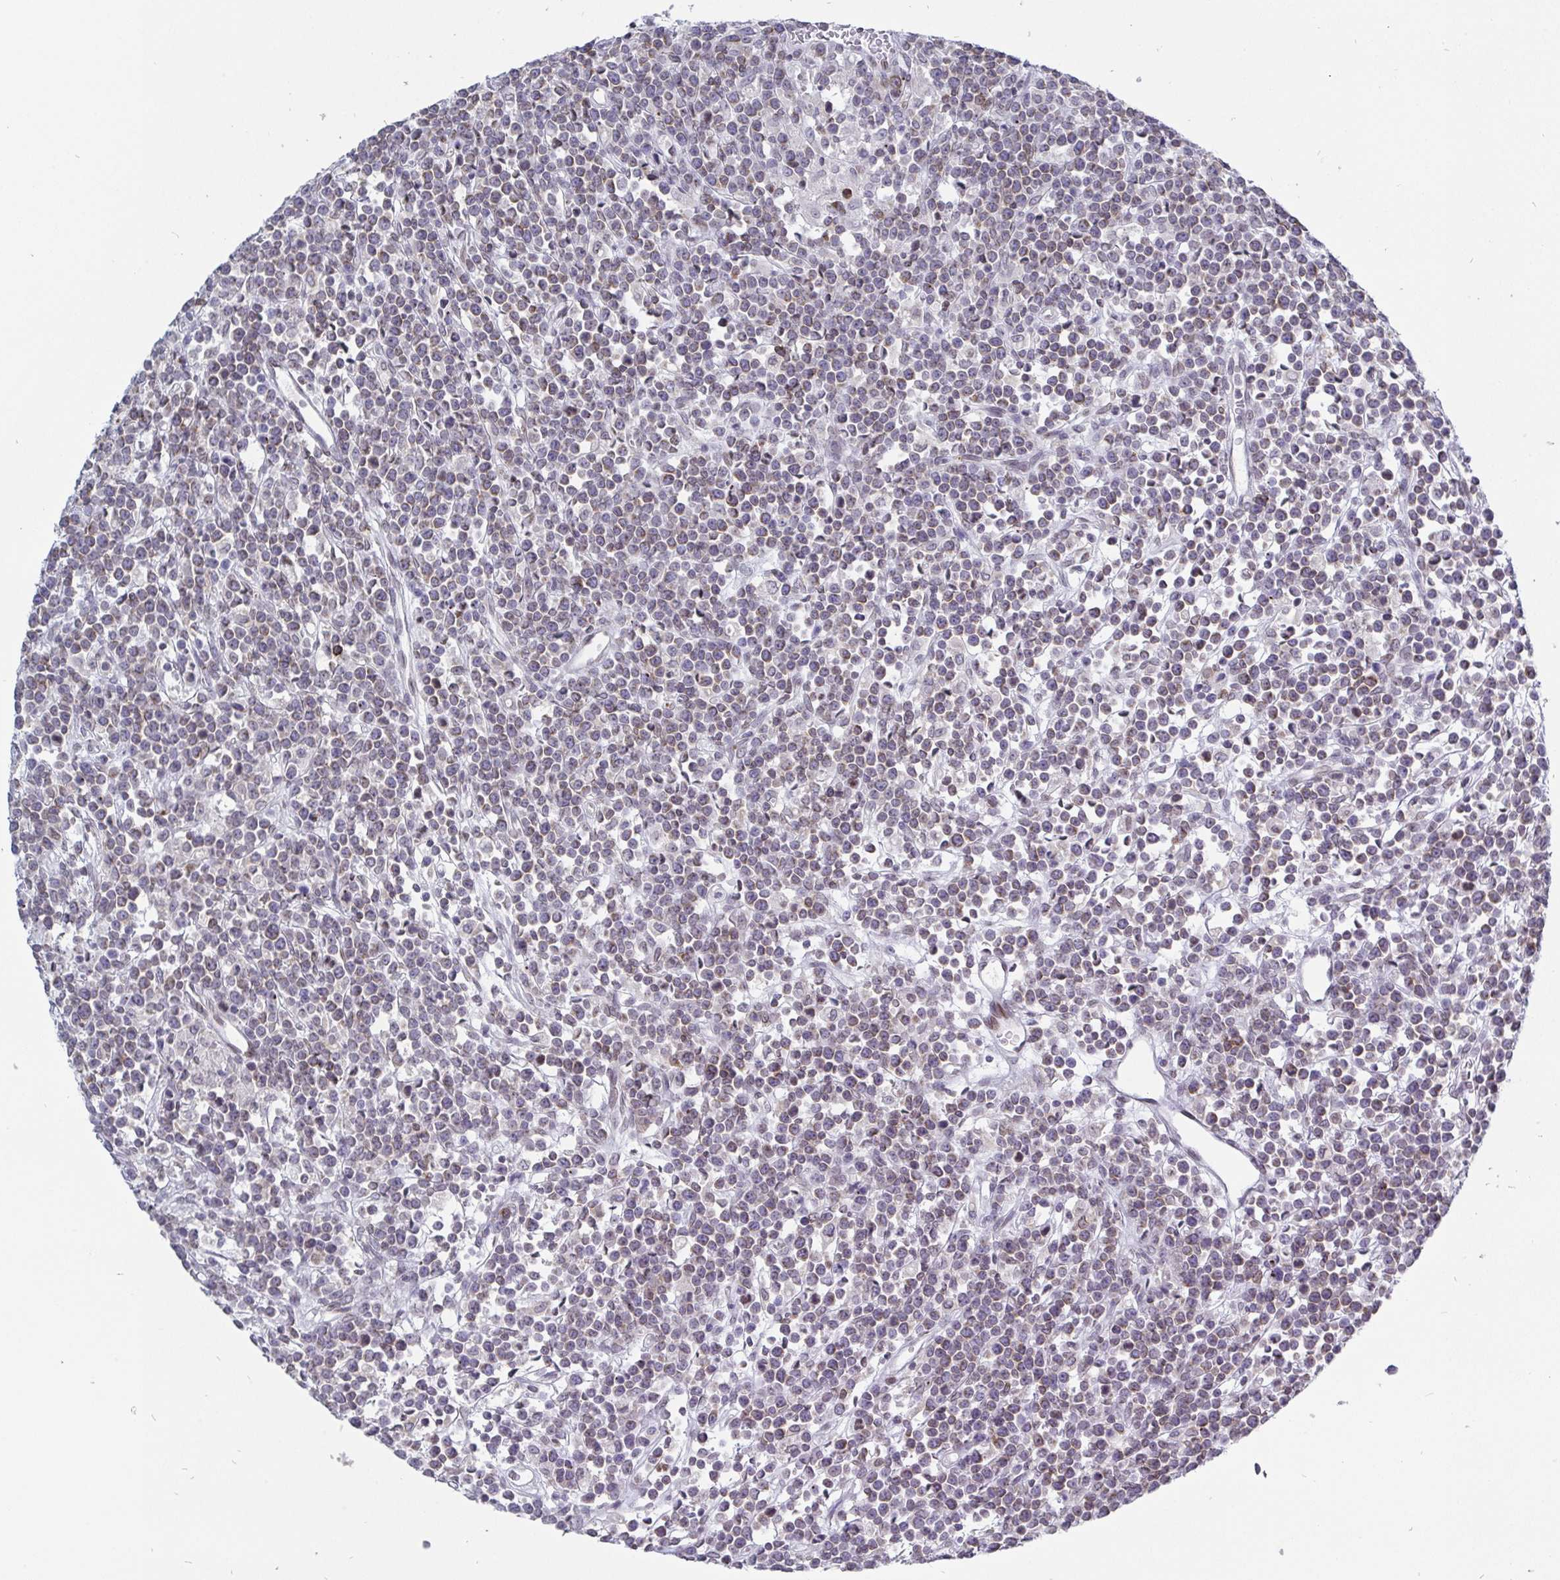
{"staining": {"intensity": "weak", "quantity": "<25%", "location": "cytoplasmic/membranous"}, "tissue": "lymphoma", "cell_type": "Tumor cells", "image_type": "cancer", "snomed": [{"axis": "morphology", "description": "Malignant lymphoma, non-Hodgkin's type, High grade"}, {"axis": "topography", "description": "Ovary"}], "caption": "There is no significant positivity in tumor cells of lymphoma.", "gene": "EMD", "patient": {"sex": "female", "age": 56}}